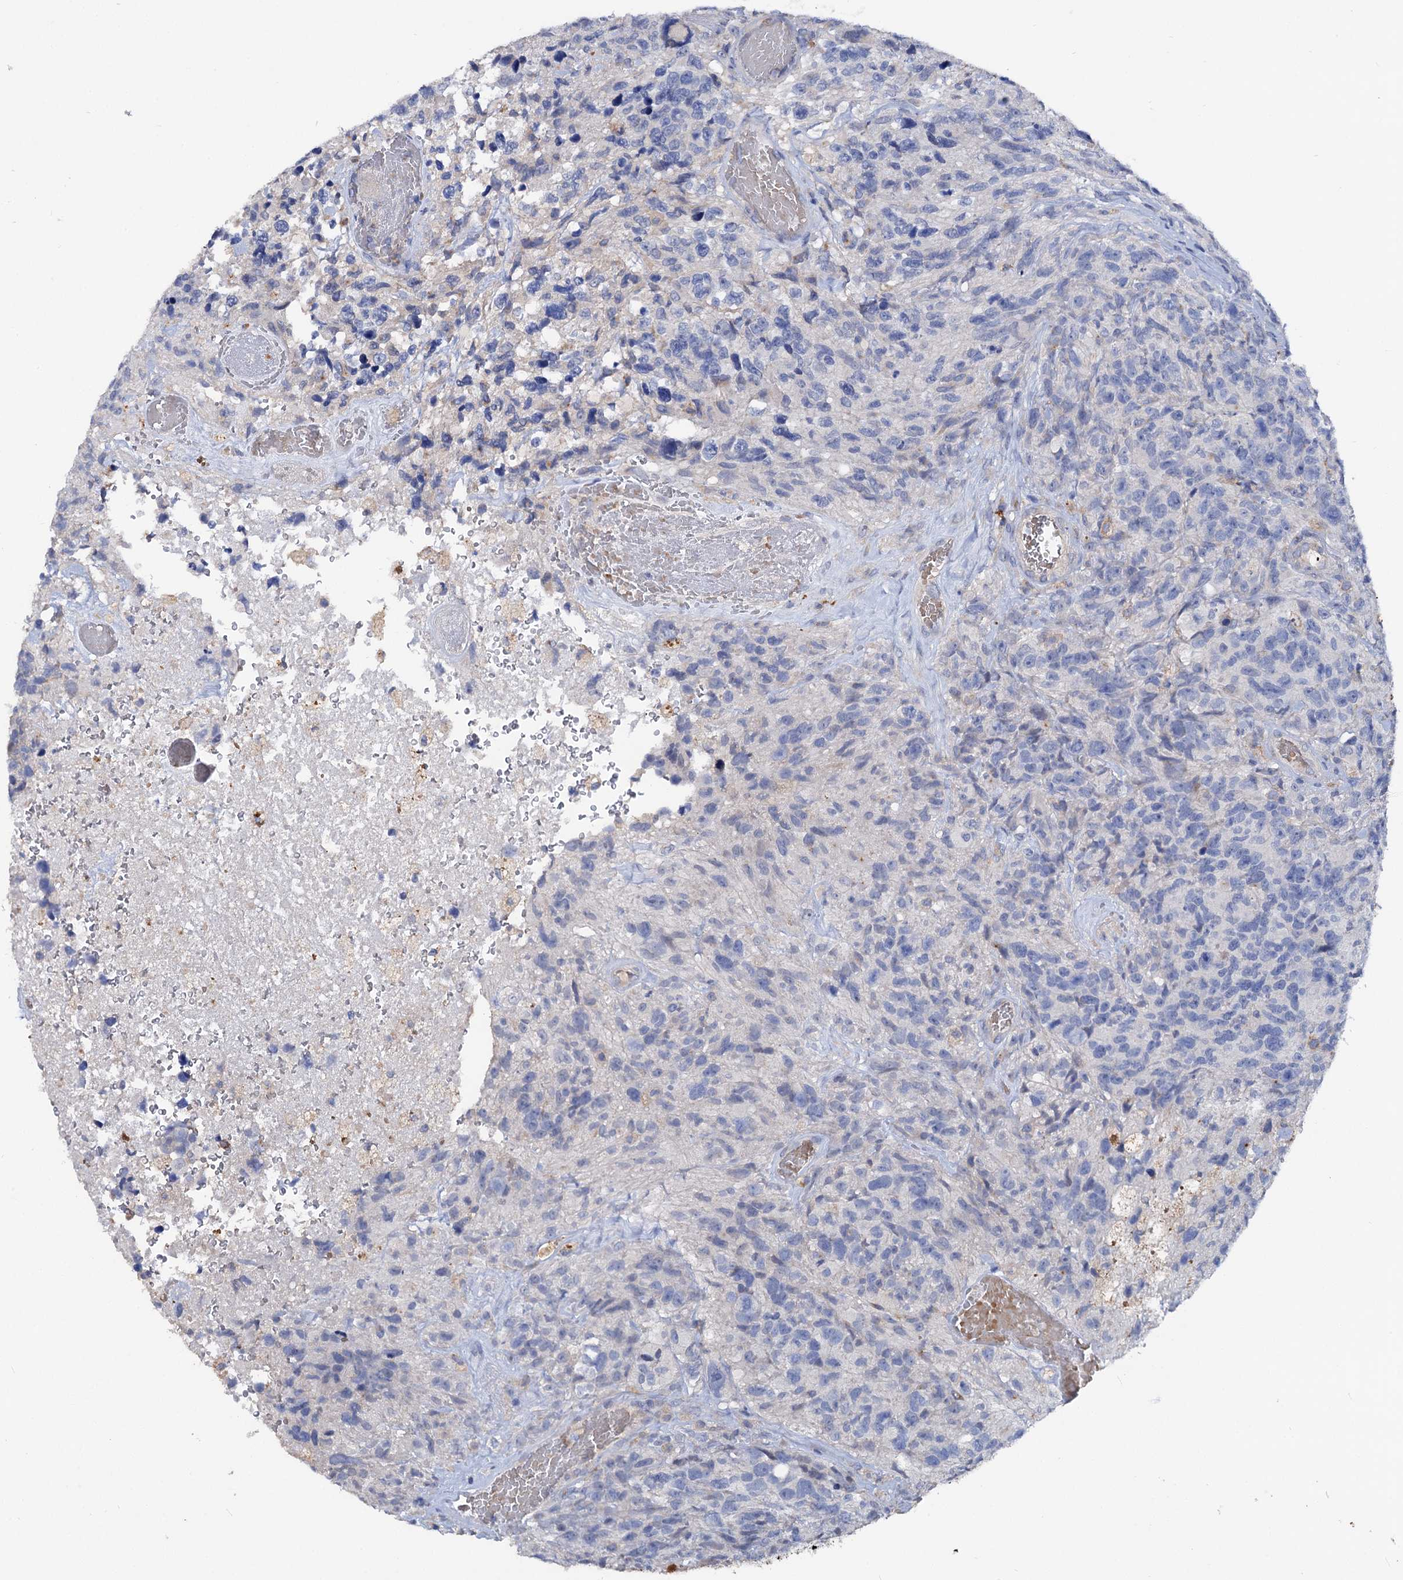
{"staining": {"intensity": "negative", "quantity": "none", "location": "none"}, "tissue": "glioma", "cell_type": "Tumor cells", "image_type": "cancer", "snomed": [{"axis": "morphology", "description": "Glioma, malignant, High grade"}, {"axis": "topography", "description": "Brain"}], "caption": "This is an IHC micrograph of high-grade glioma (malignant). There is no staining in tumor cells.", "gene": "HVCN1", "patient": {"sex": "male", "age": 69}}